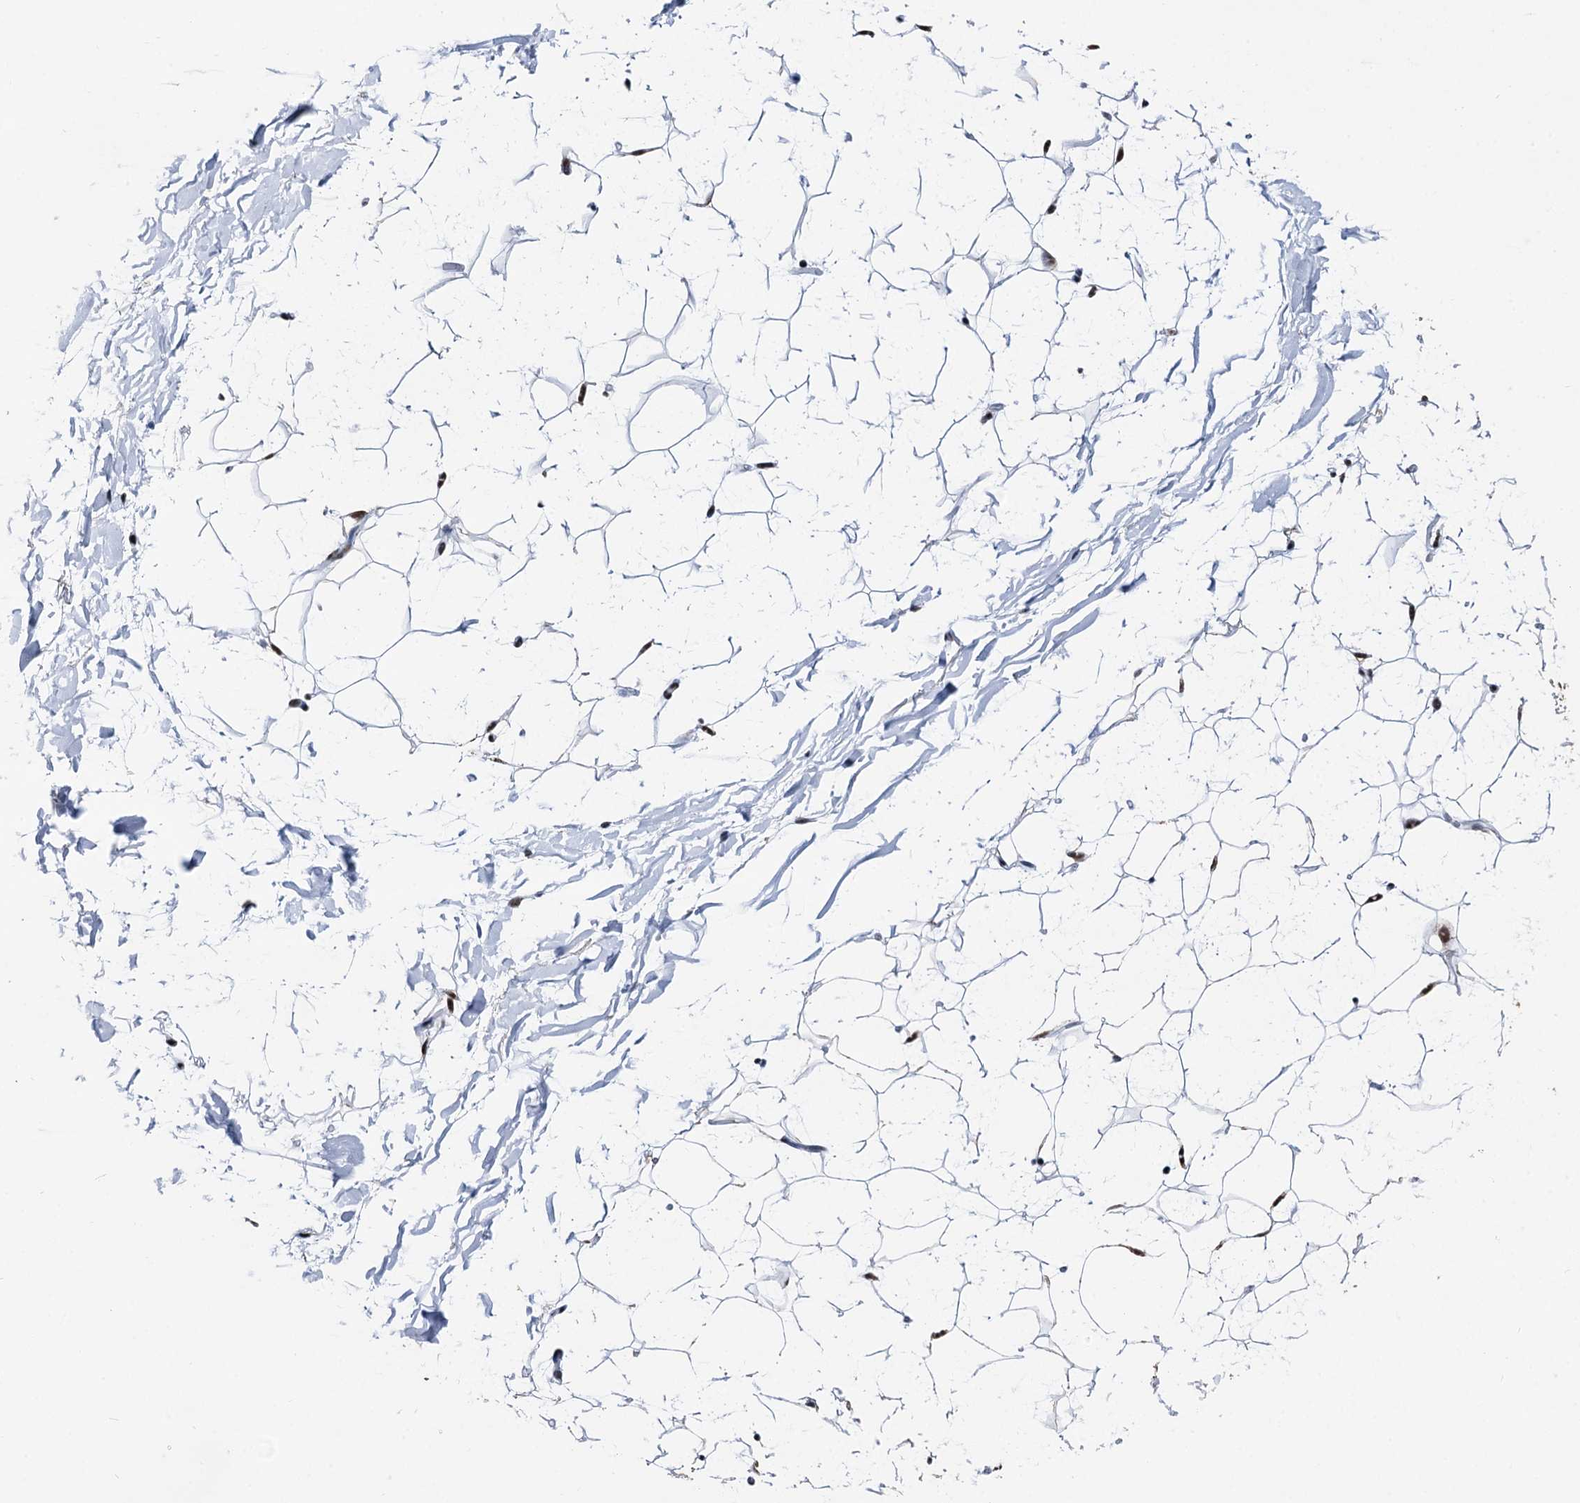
{"staining": {"intensity": "moderate", "quantity": ">75%", "location": "nuclear"}, "tissue": "adipose tissue", "cell_type": "Adipocytes", "image_type": "normal", "snomed": [{"axis": "morphology", "description": "Normal tissue, NOS"}, {"axis": "topography", "description": "Breast"}], "caption": "High-magnification brightfield microscopy of normal adipose tissue stained with DAB (3,3'-diaminobenzidine) (brown) and counterstained with hematoxylin (blue). adipocytes exhibit moderate nuclear expression is present in about>75% of cells. (Stains: DAB (3,3'-diaminobenzidine) in brown, nuclei in blue, Microscopy: brightfield microscopy at high magnification).", "gene": "DDX23", "patient": {"sex": "female", "age": 26}}